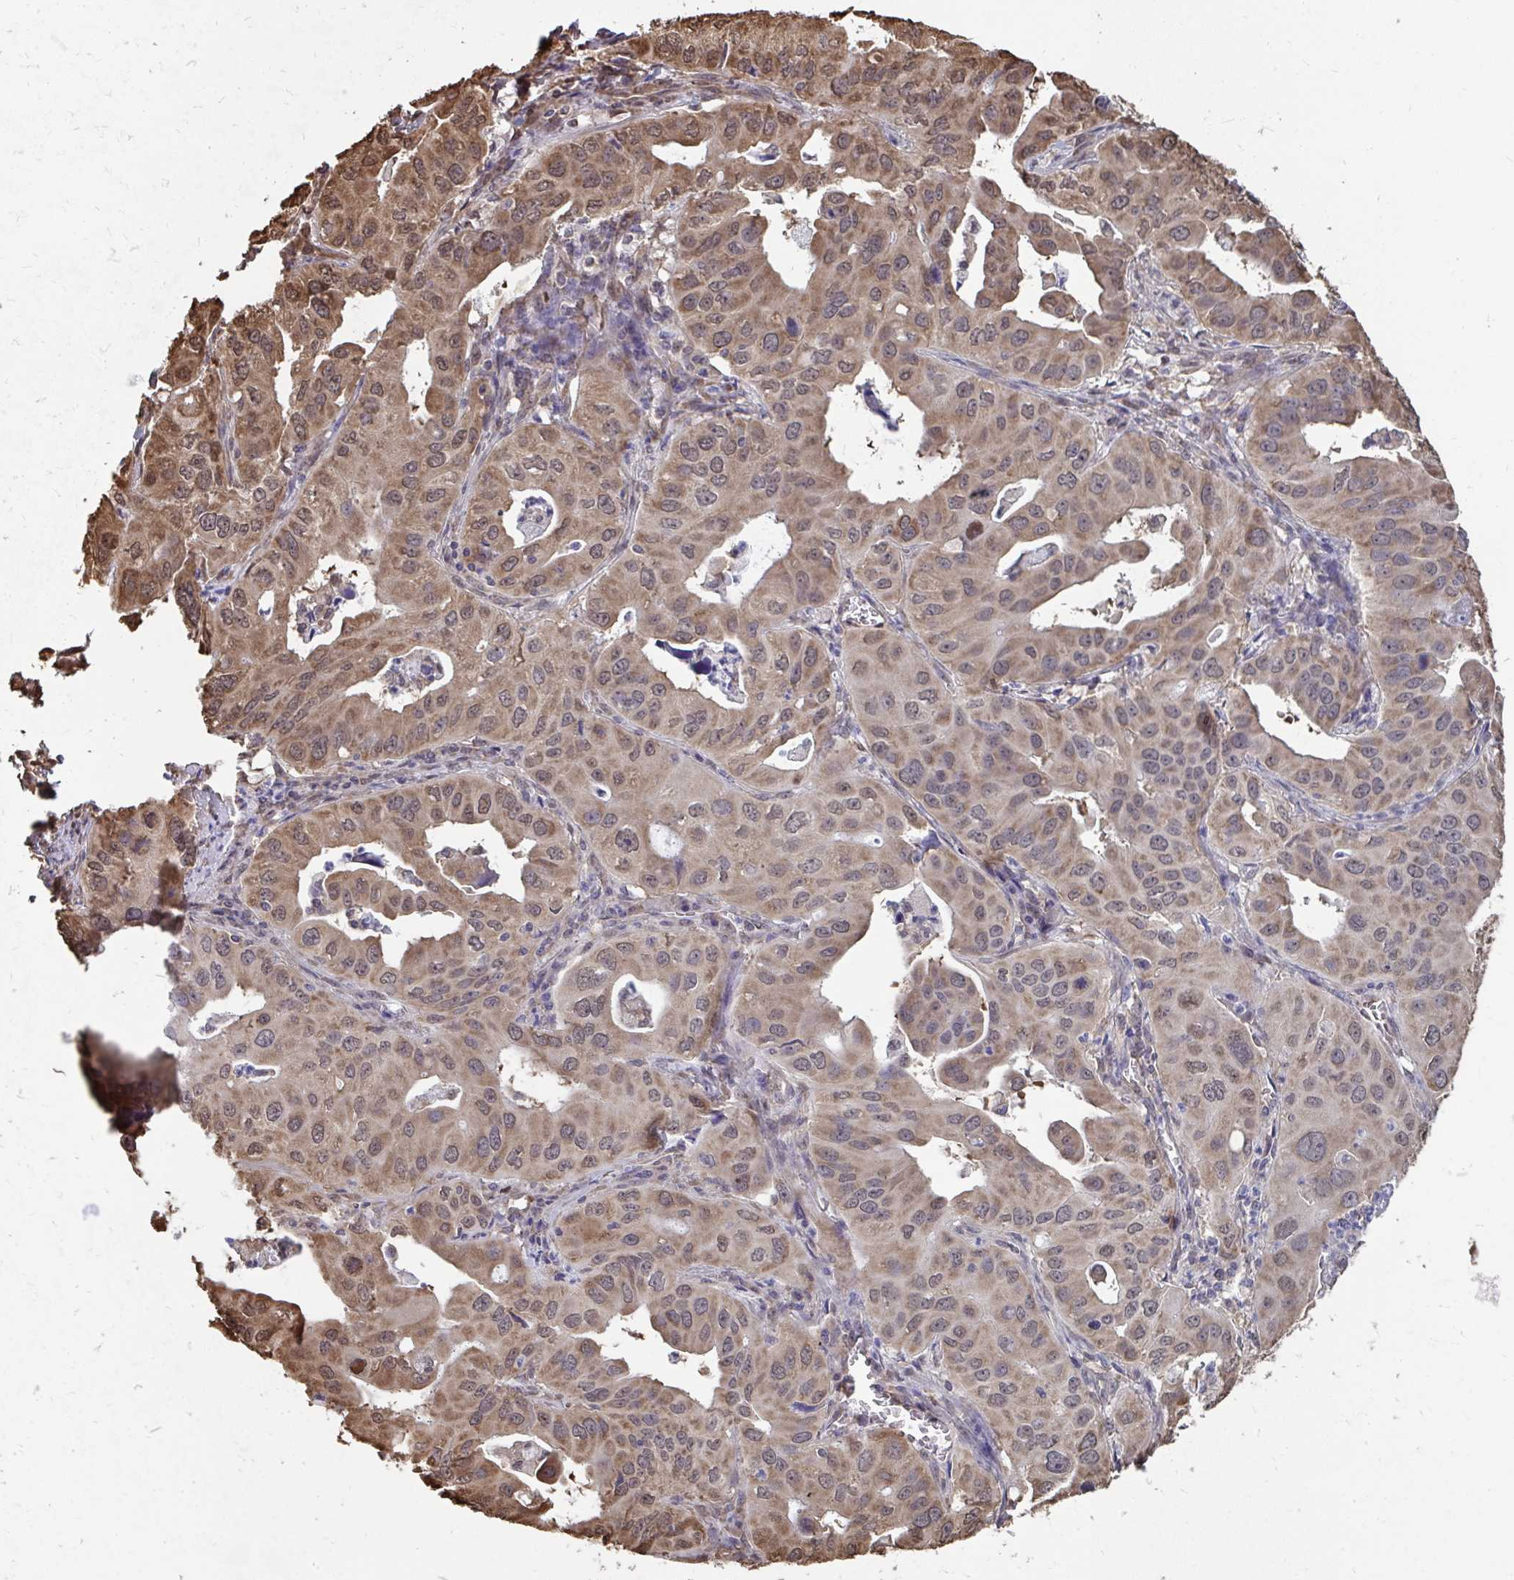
{"staining": {"intensity": "weak", "quantity": ">75%", "location": "cytoplasmic/membranous,nuclear"}, "tissue": "lung cancer", "cell_type": "Tumor cells", "image_type": "cancer", "snomed": [{"axis": "morphology", "description": "Adenocarcinoma, NOS"}, {"axis": "topography", "description": "Lung"}], "caption": "IHC (DAB (3,3'-diaminobenzidine)) staining of lung adenocarcinoma demonstrates weak cytoplasmic/membranous and nuclear protein positivity in about >75% of tumor cells.", "gene": "SYNCRIP", "patient": {"sex": "male", "age": 48}}